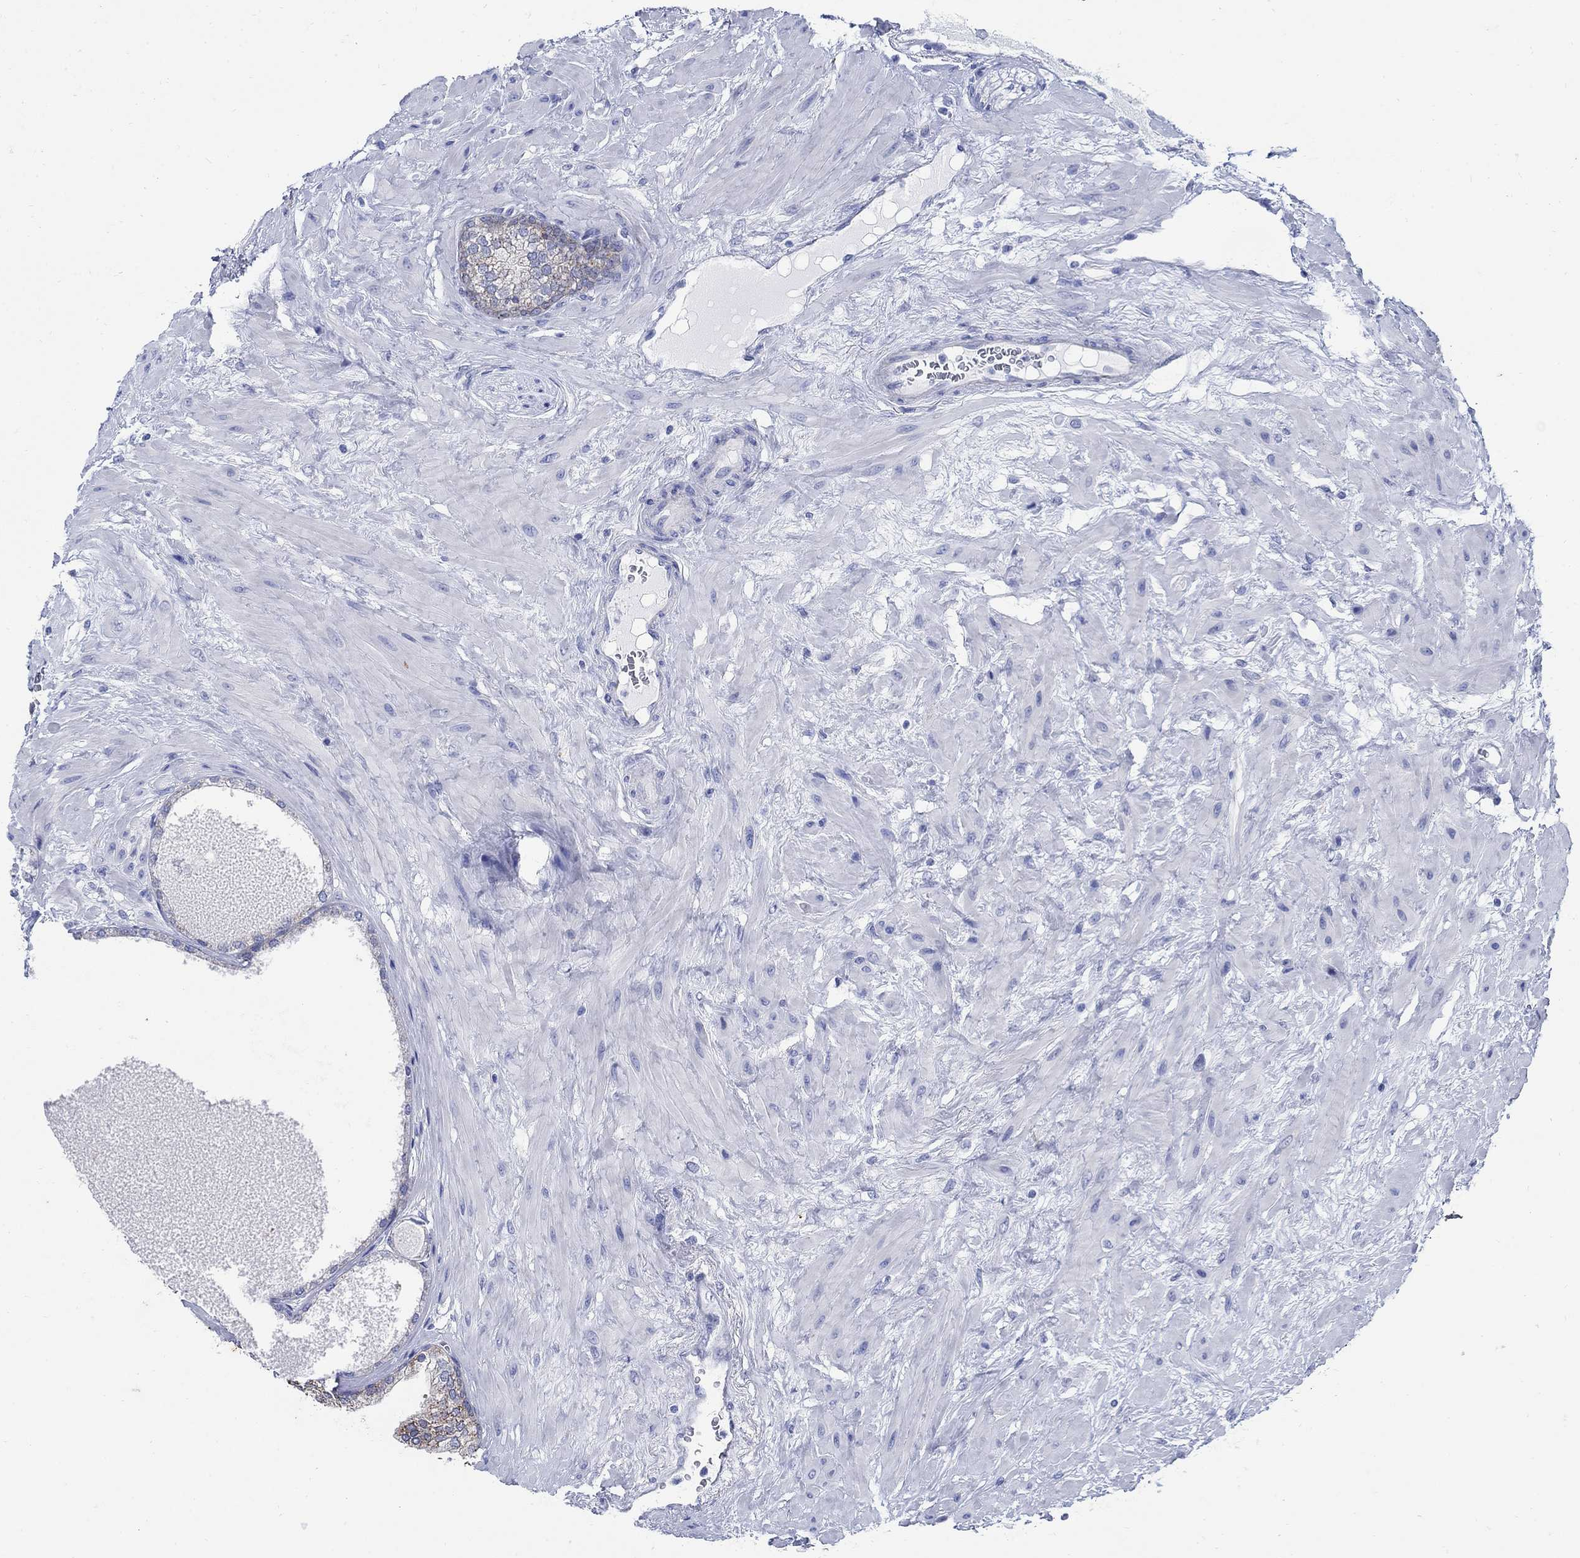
{"staining": {"intensity": "moderate", "quantity": "25%-75%", "location": "cytoplasmic/membranous"}, "tissue": "prostate cancer", "cell_type": "Tumor cells", "image_type": "cancer", "snomed": [{"axis": "morphology", "description": "Adenocarcinoma, Low grade"}, {"axis": "topography", "description": "Prostate"}], "caption": "Immunohistochemical staining of prostate cancer (adenocarcinoma (low-grade)) displays moderate cytoplasmic/membranous protein expression in about 25%-75% of tumor cells. The staining was performed using DAB, with brown indicating positive protein expression. Nuclei are stained blue with hematoxylin.", "gene": "ZDHHC14", "patient": {"sex": "male", "age": 72}}